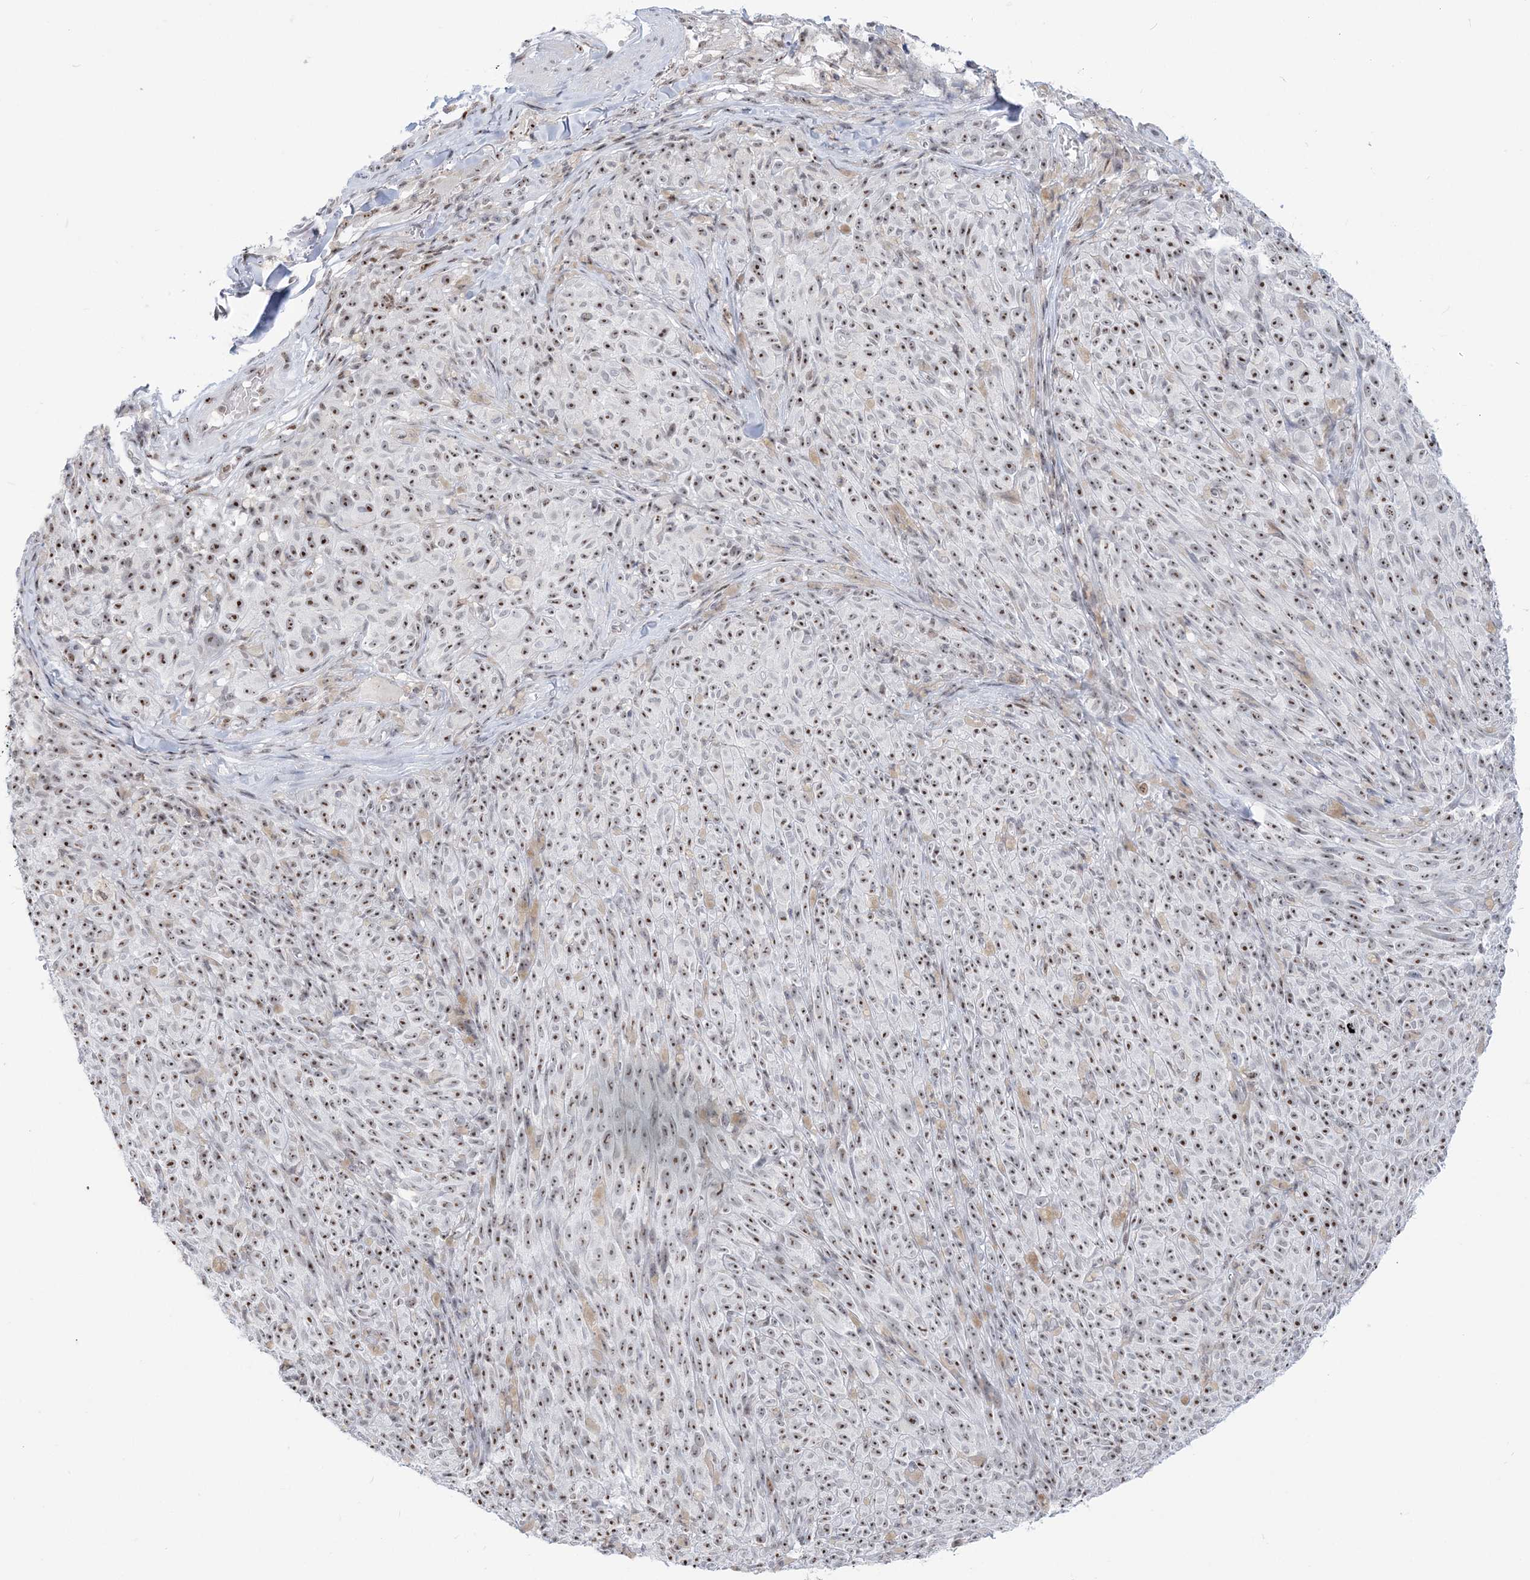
{"staining": {"intensity": "moderate", "quantity": ">75%", "location": "nuclear"}, "tissue": "melanoma", "cell_type": "Tumor cells", "image_type": "cancer", "snomed": [{"axis": "morphology", "description": "Malignant melanoma, NOS"}, {"axis": "topography", "description": "Skin"}], "caption": "This histopathology image exhibits malignant melanoma stained with immunohistochemistry (IHC) to label a protein in brown. The nuclear of tumor cells show moderate positivity for the protein. Nuclei are counter-stained blue.", "gene": "DDX21", "patient": {"sex": "female", "age": 82}}